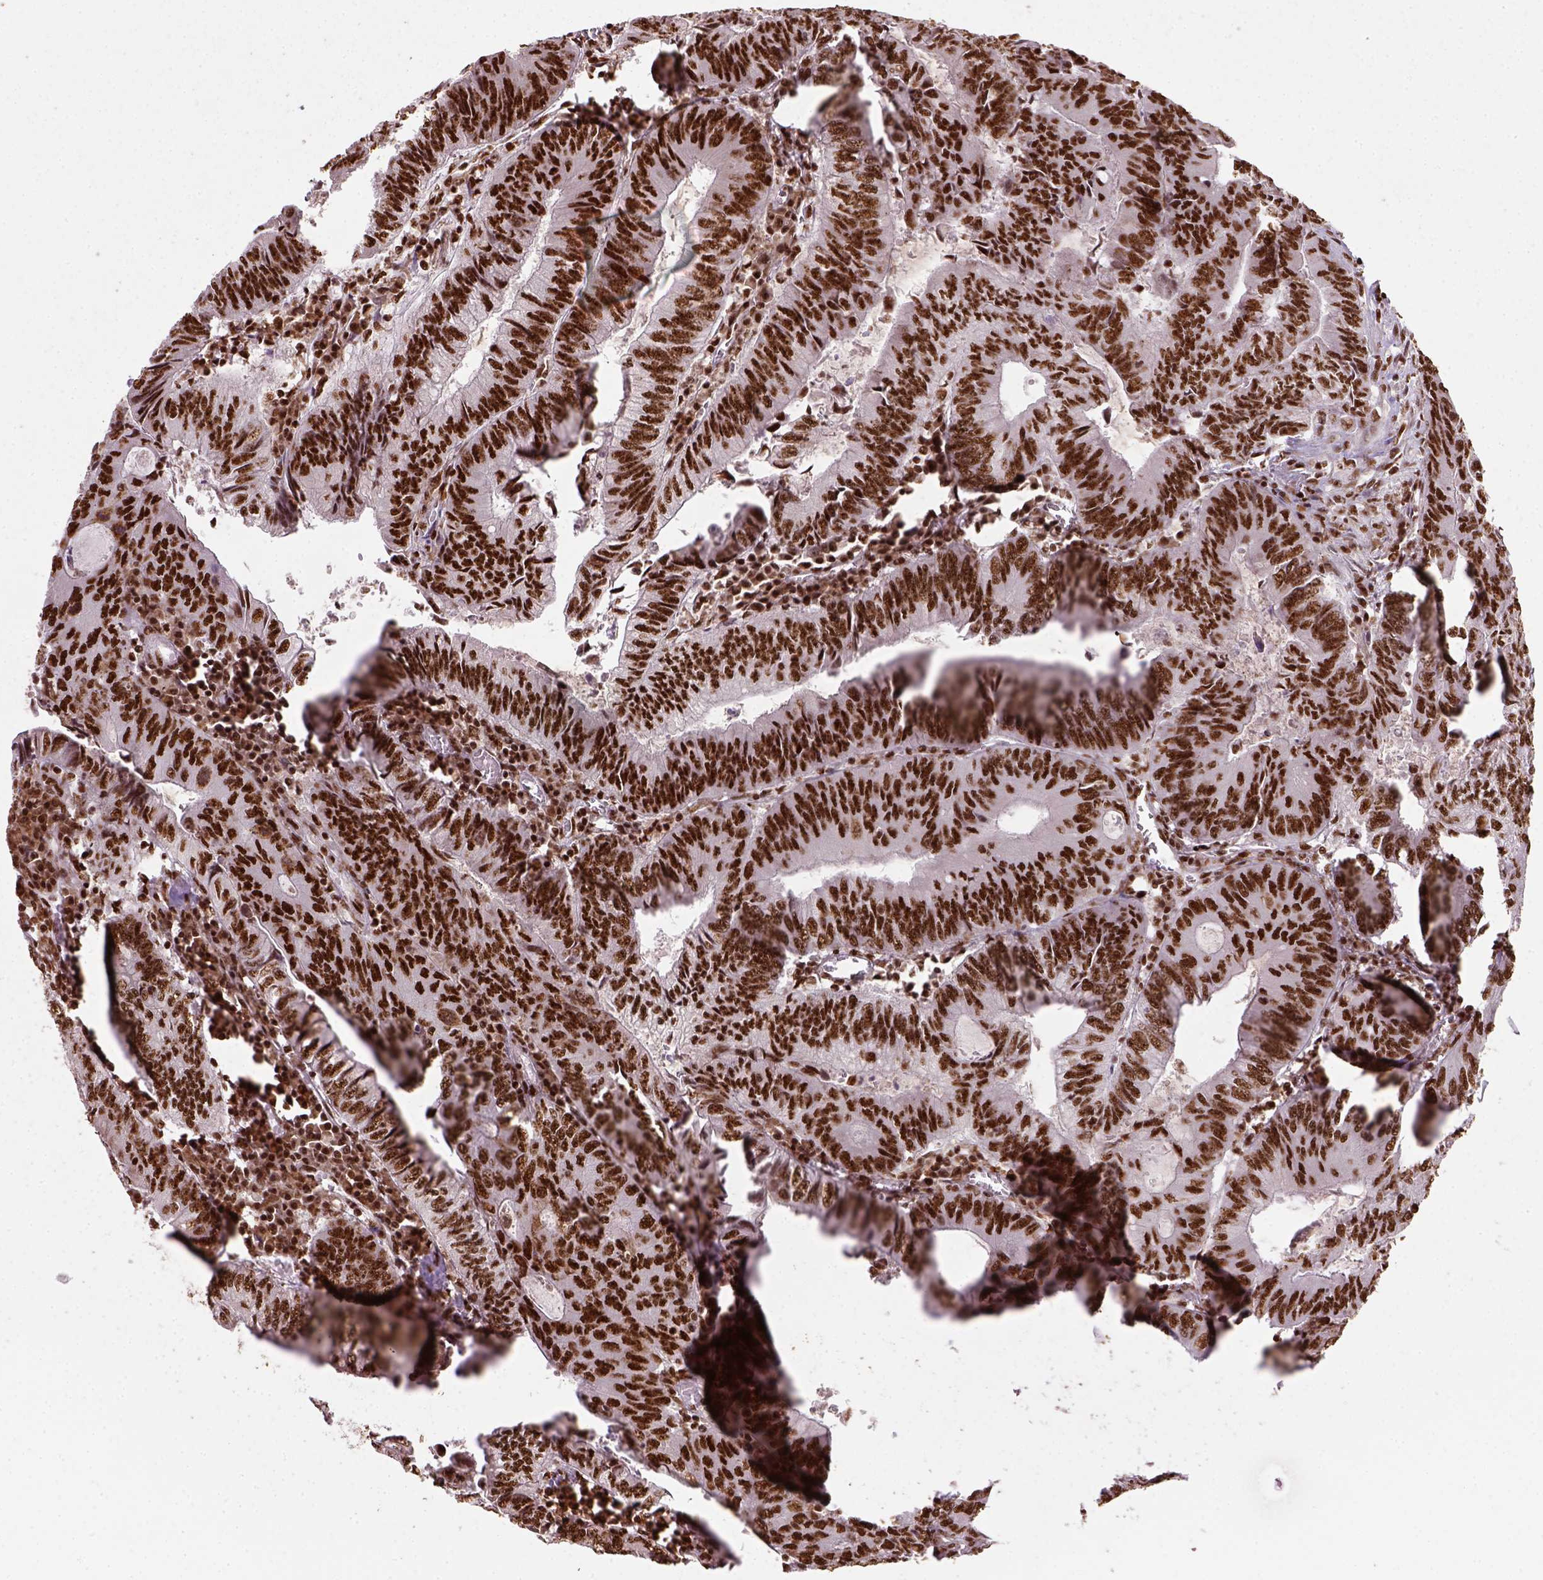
{"staining": {"intensity": "strong", "quantity": ">75%", "location": "nuclear"}, "tissue": "colorectal cancer", "cell_type": "Tumor cells", "image_type": "cancer", "snomed": [{"axis": "morphology", "description": "Adenocarcinoma, NOS"}, {"axis": "topography", "description": "Colon"}], "caption": "Colorectal cancer (adenocarcinoma) tissue exhibits strong nuclear positivity in about >75% of tumor cells, visualized by immunohistochemistry.", "gene": "CCAR1", "patient": {"sex": "male", "age": 67}}